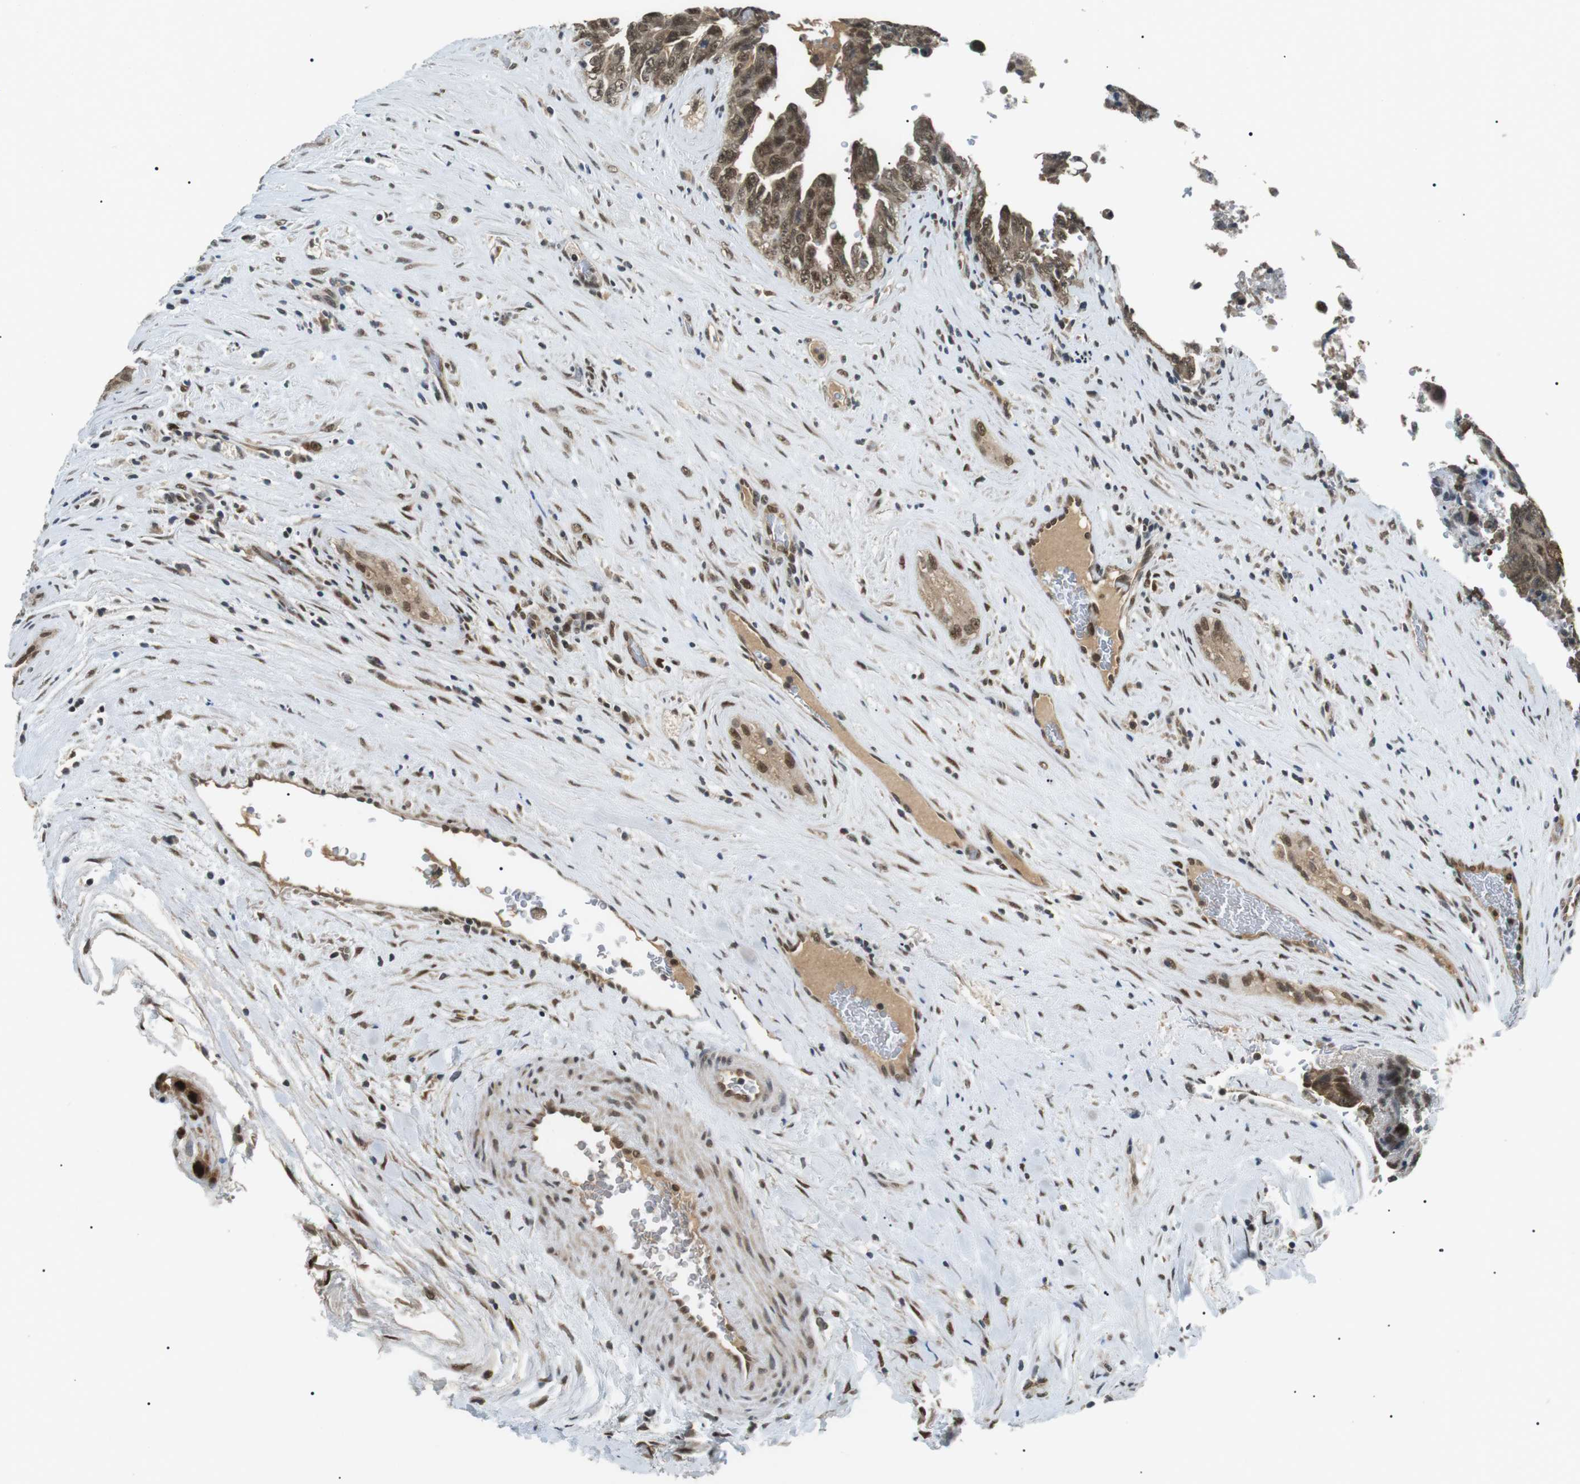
{"staining": {"intensity": "moderate", "quantity": ">75%", "location": "cytoplasmic/membranous,nuclear"}, "tissue": "testis cancer", "cell_type": "Tumor cells", "image_type": "cancer", "snomed": [{"axis": "morphology", "description": "Carcinoma, Embryonal, NOS"}, {"axis": "topography", "description": "Testis"}], "caption": "Immunohistochemical staining of testis cancer (embryonal carcinoma) shows moderate cytoplasmic/membranous and nuclear protein positivity in approximately >75% of tumor cells.", "gene": "ORAI3", "patient": {"sex": "male", "age": 28}}